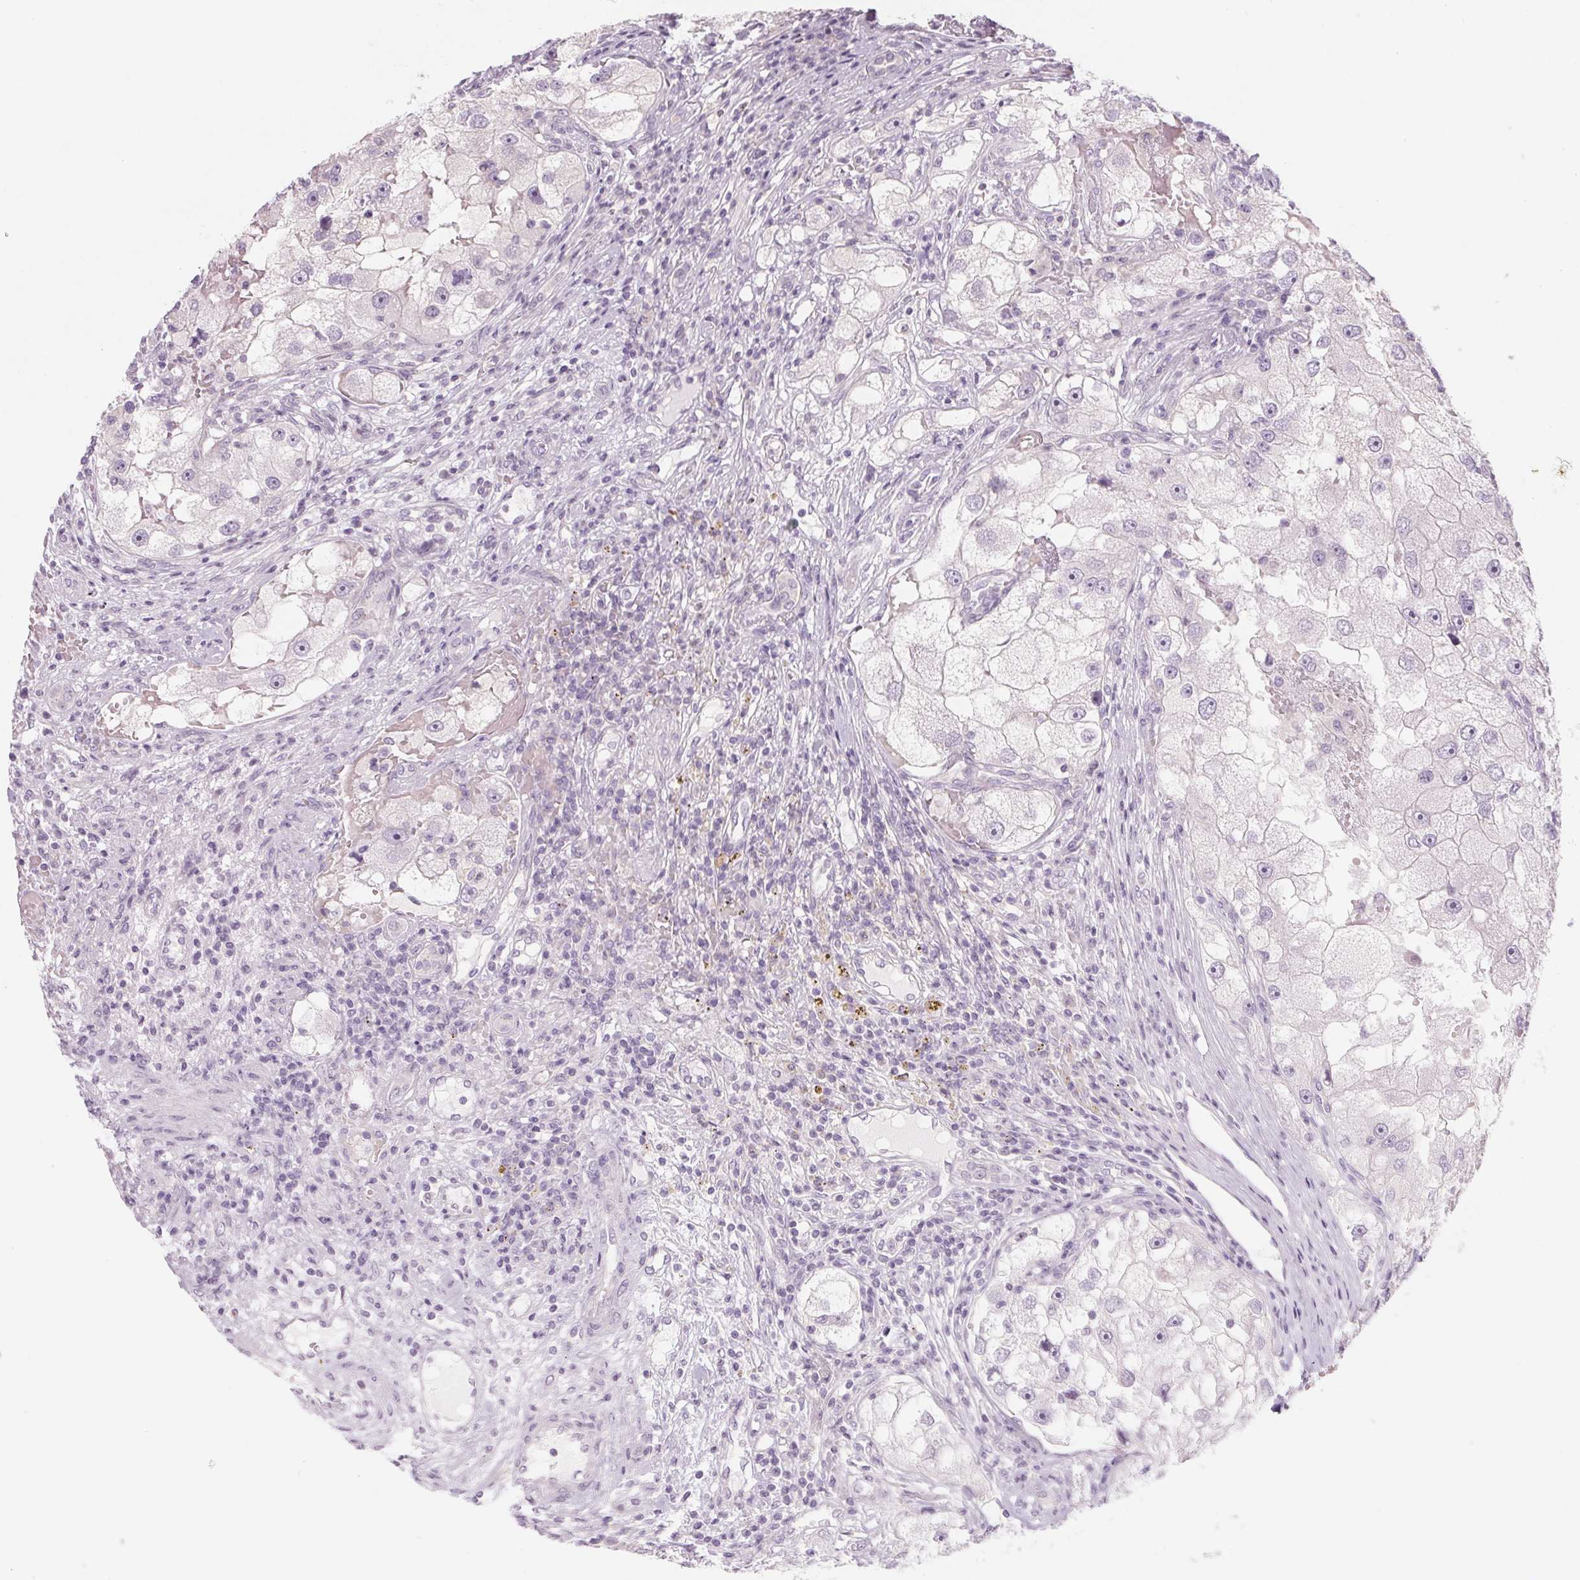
{"staining": {"intensity": "negative", "quantity": "none", "location": "none"}, "tissue": "renal cancer", "cell_type": "Tumor cells", "image_type": "cancer", "snomed": [{"axis": "morphology", "description": "Adenocarcinoma, NOS"}, {"axis": "topography", "description": "Kidney"}], "caption": "A high-resolution image shows immunohistochemistry staining of renal cancer, which displays no significant staining in tumor cells.", "gene": "POU1F1", "patient": {"sex": "male", "age": 63}}